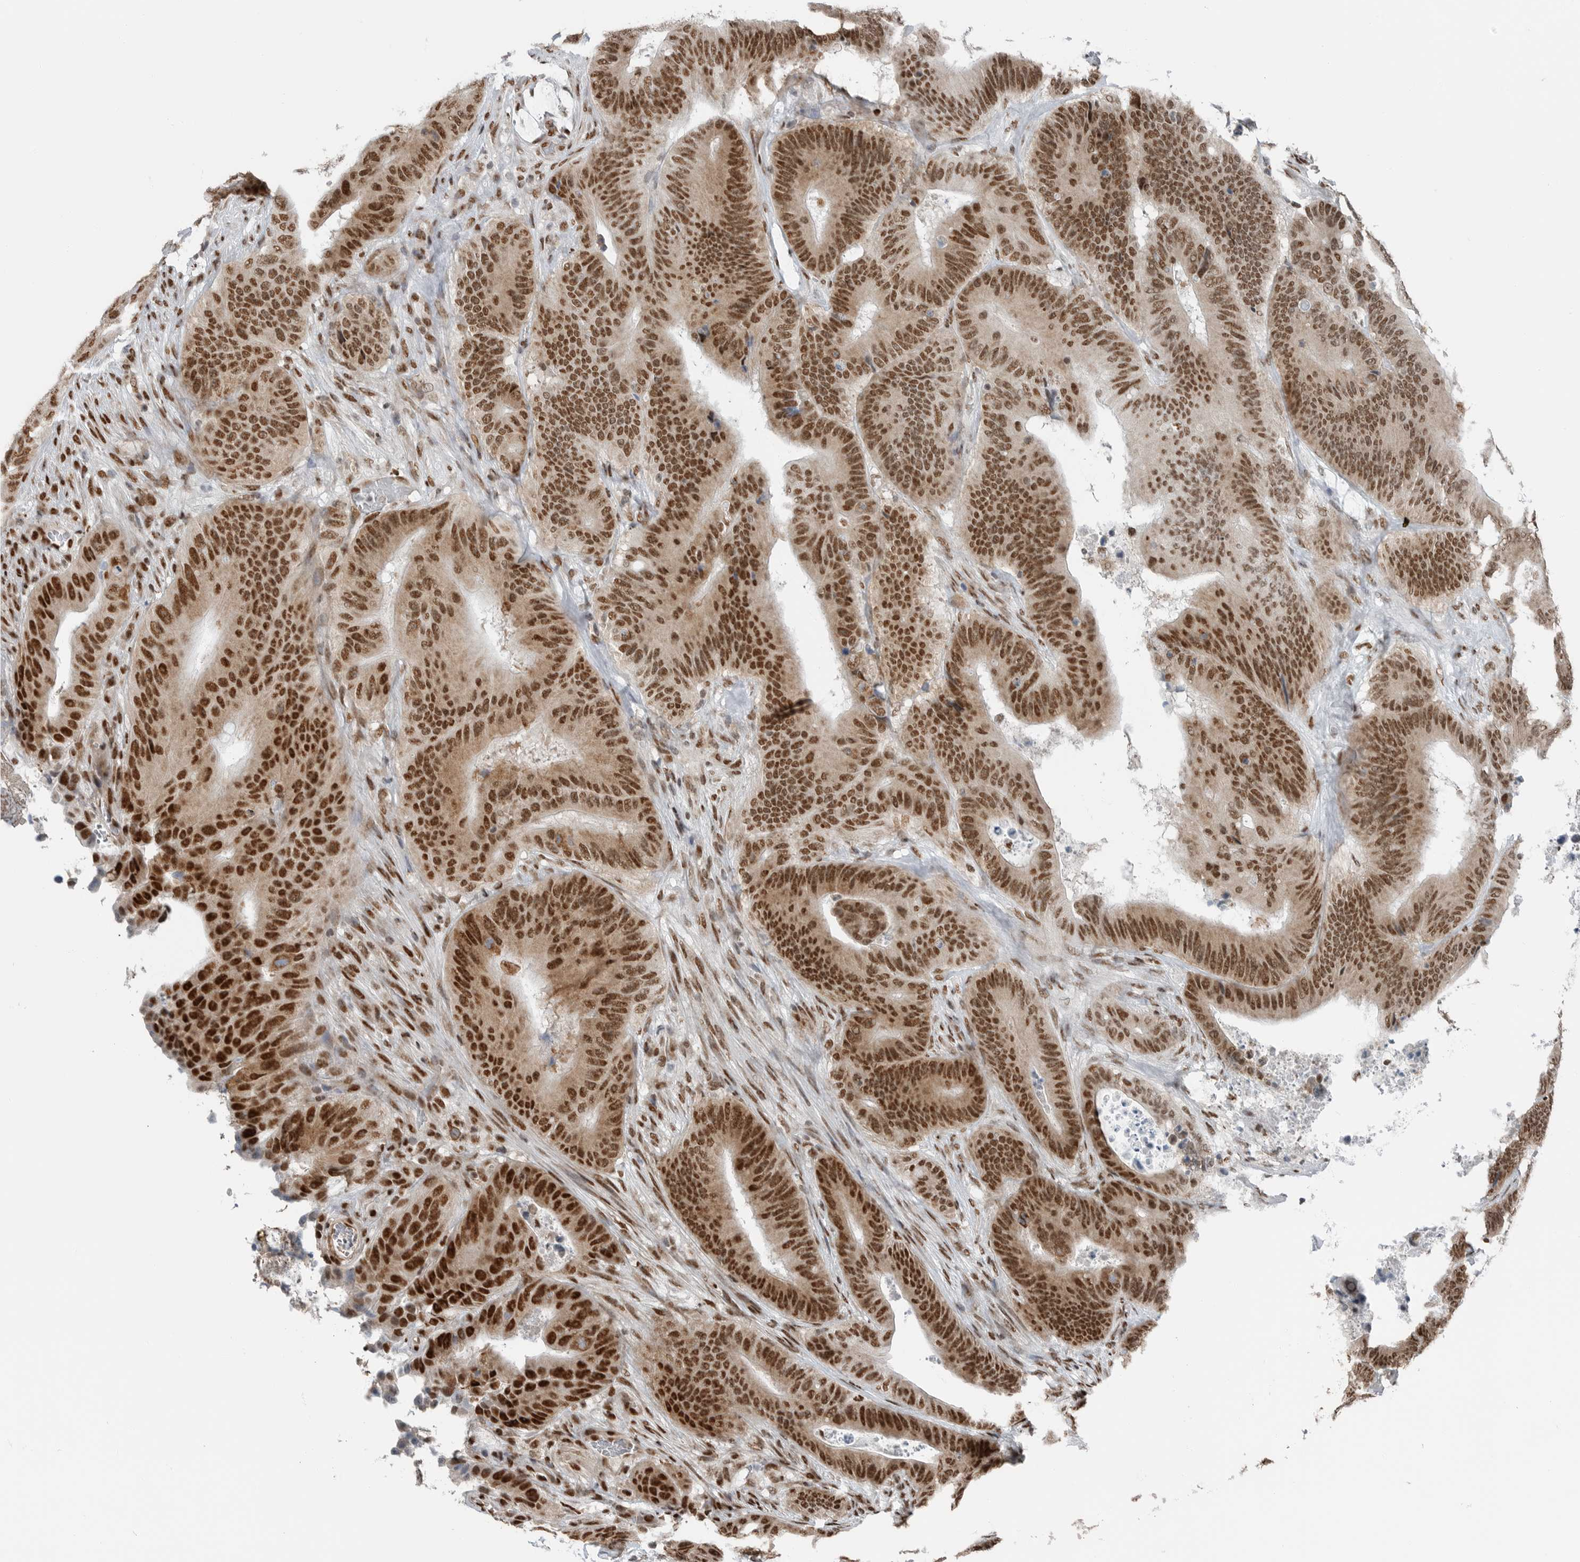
{"staining": {"intensity": "strong", "quantity": ">75%", "location": "nuclear"}, "tissue": "colorectal cancer", "cell_type": "Tumor cells", "image_type": "cancer", "snomed": [{"axis": "morphology", "description": "Adenocarcinoma, NOS"}, {"axis": "topography", "description": "Colon"}], "caption": "A high amount of strong nuclear positivity is identified in about >75% of tumor cells in colorectal cancer tissue. (DAB IHC with brightfield microscopy, high magnification).", "gene": "BLZF1", "patient": {"sex": "male", "age": 83}}